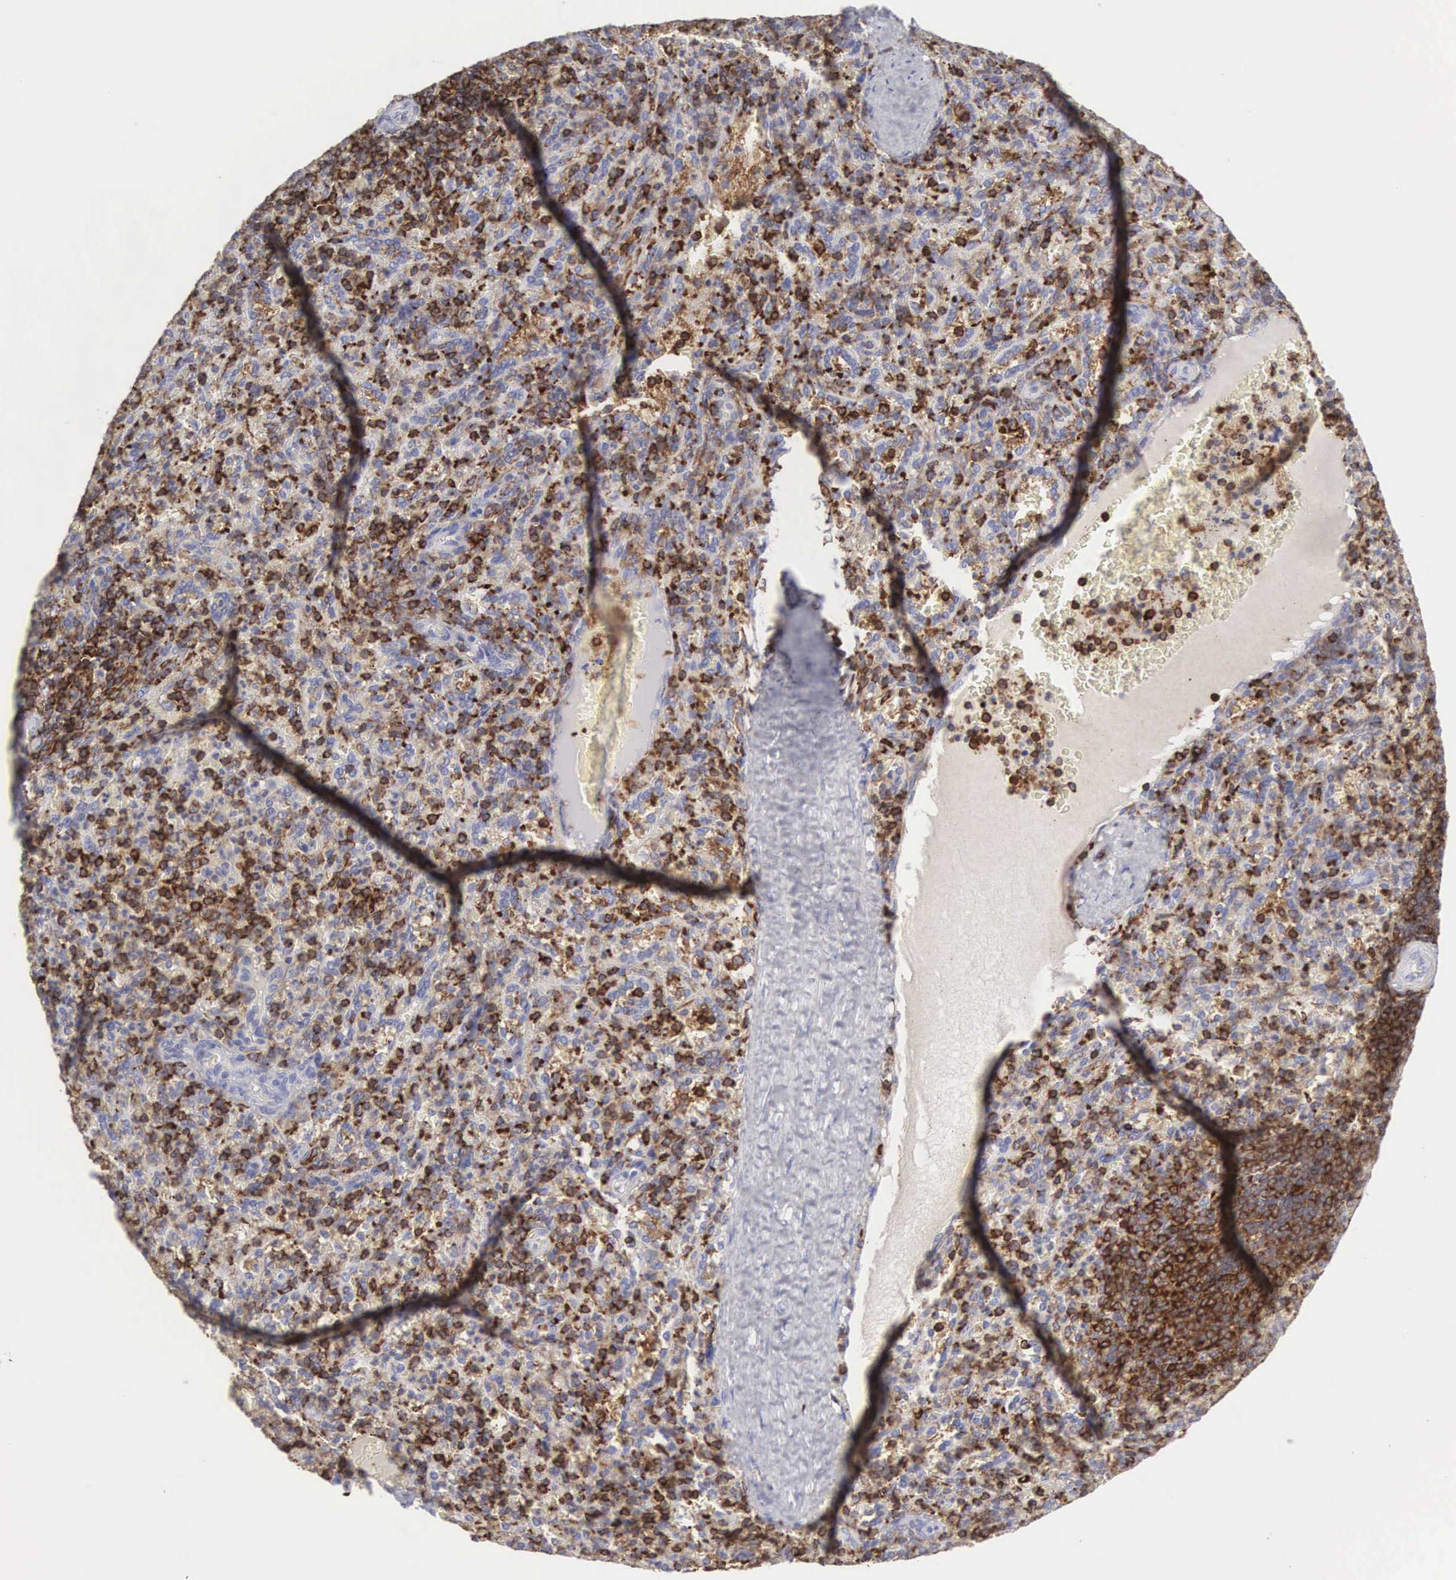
{"staining": {"intensity": "strong", "quantity": "25%-75%", "location": "cytoplasmic/membranous,nuclear"}, "tissue": "spleen", "cell_type": "Cells in red pulp", "image_type": "normal", "snomed": [{"axis": "morphology", "description": "Normal tissue, NOS"}, {"axis": "topography", "description": "Spleen"}], "caption": "DAB (3,3'-diaminobenzidine) immunohistochemical staining of unremarkable spleen exhibits strong cytoplasmic/membranous,nuclear protein expression in about 25%-75% of cells in red pulp.", "gene": "ENSG00000285304", "patient": {"sex": "female", "age": 21}}